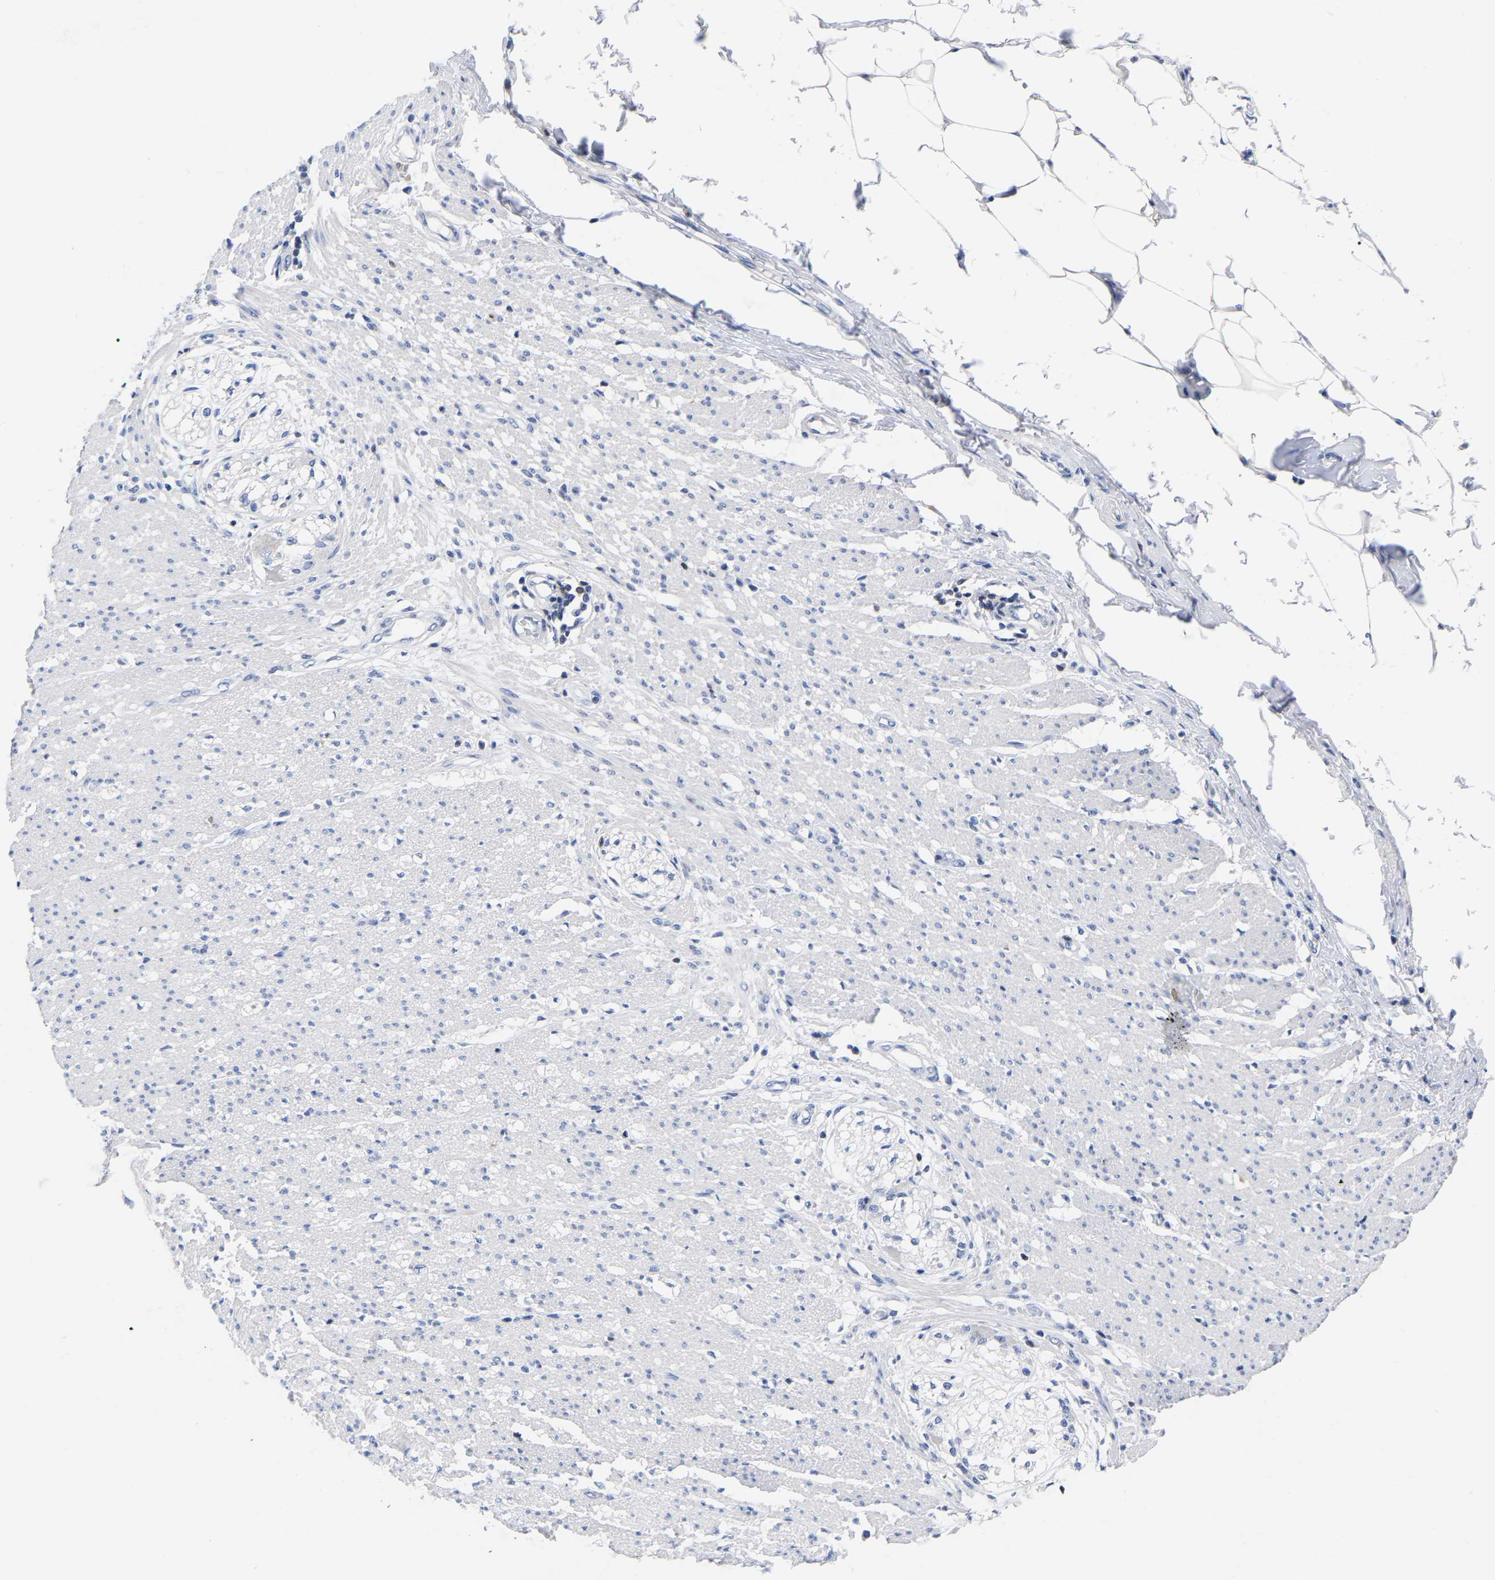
{"staining": {"intensity": "weak", "quantity": "25%-75%", "location": "cytoplasmic/membranous"}, "tissue": "smooth muscle", "cell_type": "Smooth muscle cells", "image_type": "normal", "snomed": [{"axis": "morphology", "description": "Normal tissue, NOS"}, {"axis": "morphology", "description": "Adenocarcinoma, NOS"}, {"axis": "topography", "description": "Colon"}, {"axis": "topography", "description": "Peripheral nerve tissue"}], "caption": "Smooth muscle stained for a protein (brown) demonstrates weak cytoplasmic/membranous positive positivity in about 25%-75% of smooth muscle cells.", "gene": "PTPN7", "patient": {"sex": "male", "age": 14}}